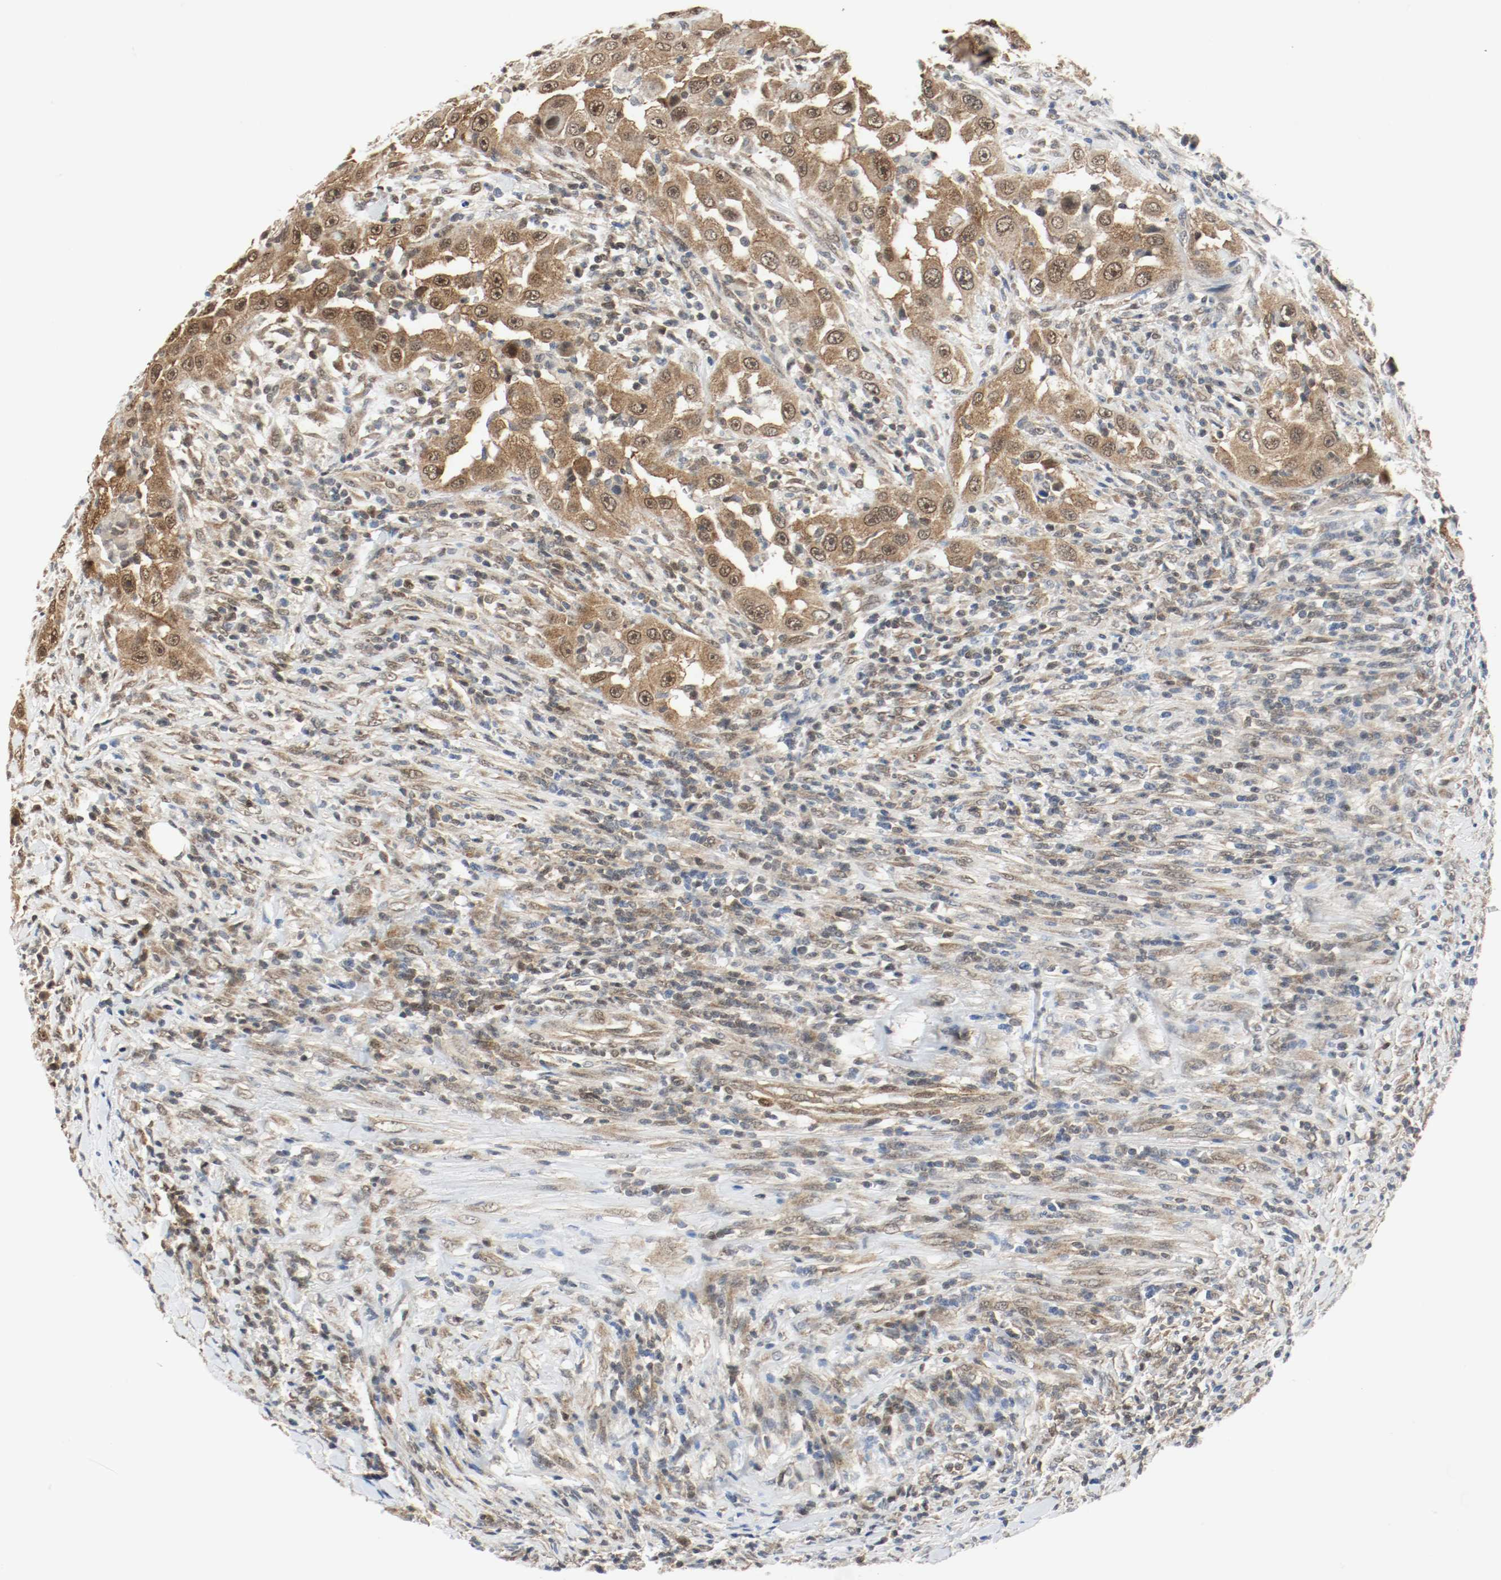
{"staining": {"intensity": "strong", "quantity": ">75%", "location": "cytoplasmic/membranous,nuclear"}, "tissue": "head and neck cancer", "cell_type": "Tumor cells", "image_type": "cancer", "snomed": [{"axis": "morphology", "description": "Carcinoma, NOS"}, {"axis": "topography", "description": "Head-Neck"}], "caption": "Immunohistochemistry (DAB) staining of human carcinoma (head and neck) displays strong cytoplasmic/membranous and nuclear protein staining in about >75% of tumor cells.", "gene": "PPME1", "patient": {"sex": "male", "age": 87}}